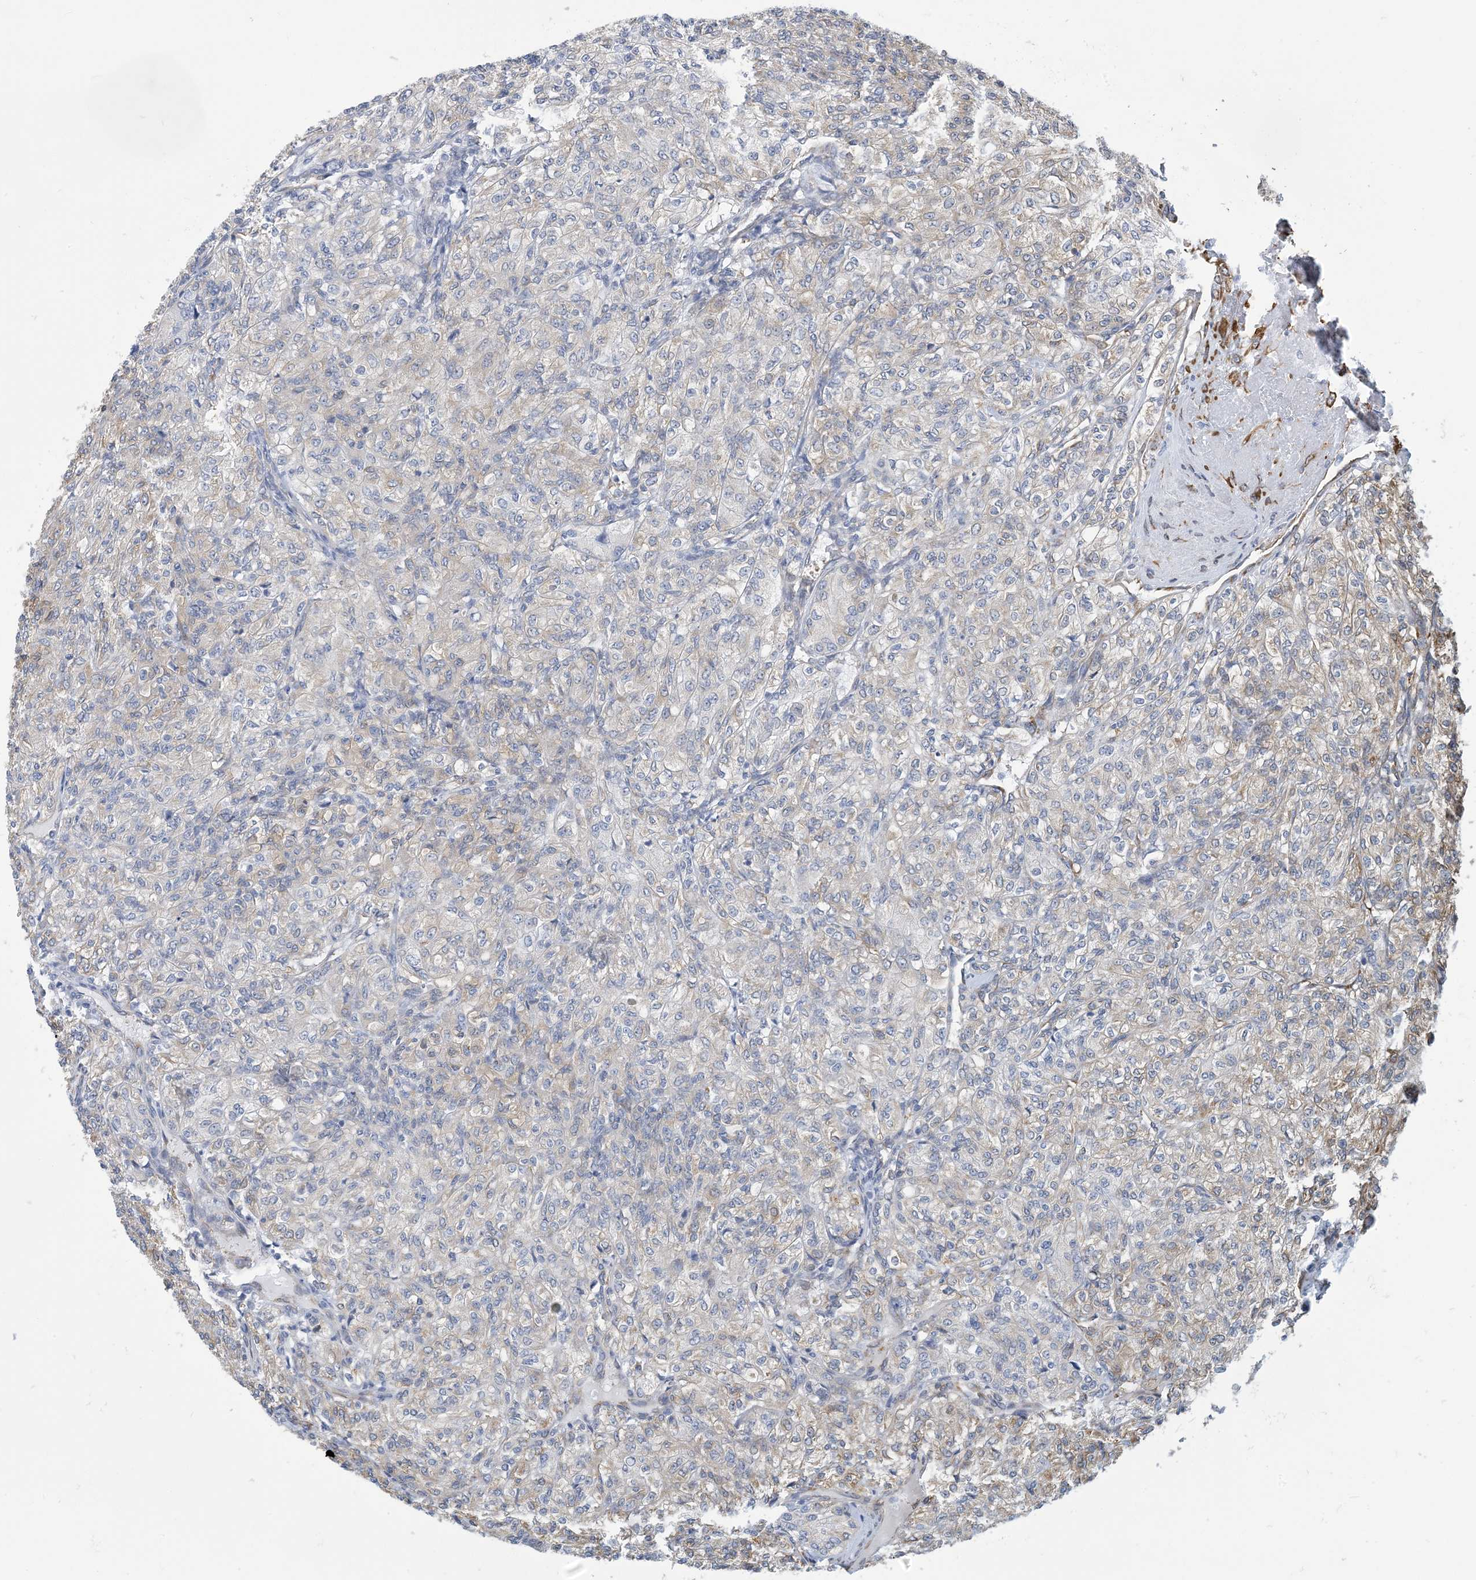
{"staining": {"intensity": "negative", "quantity": "none", "location": "none"}, "tissue": "renal cancer", "cell_type": "Tumor cells", "image_type": "cancer", "snomed": [{"axis": "morphology", "description": "Adenocarcinoma, NOS"}, {"axis": "topography", "description": "Kidney"}], "caption": "This micrograph is of renal cancer stained with immunohistochemistry to label a protein in brown with the nuclei are counter-stained blue. There is no staining in tumor cells.", "gene": "CCDC14", "patient": {"sex": "male", "age": 77}}